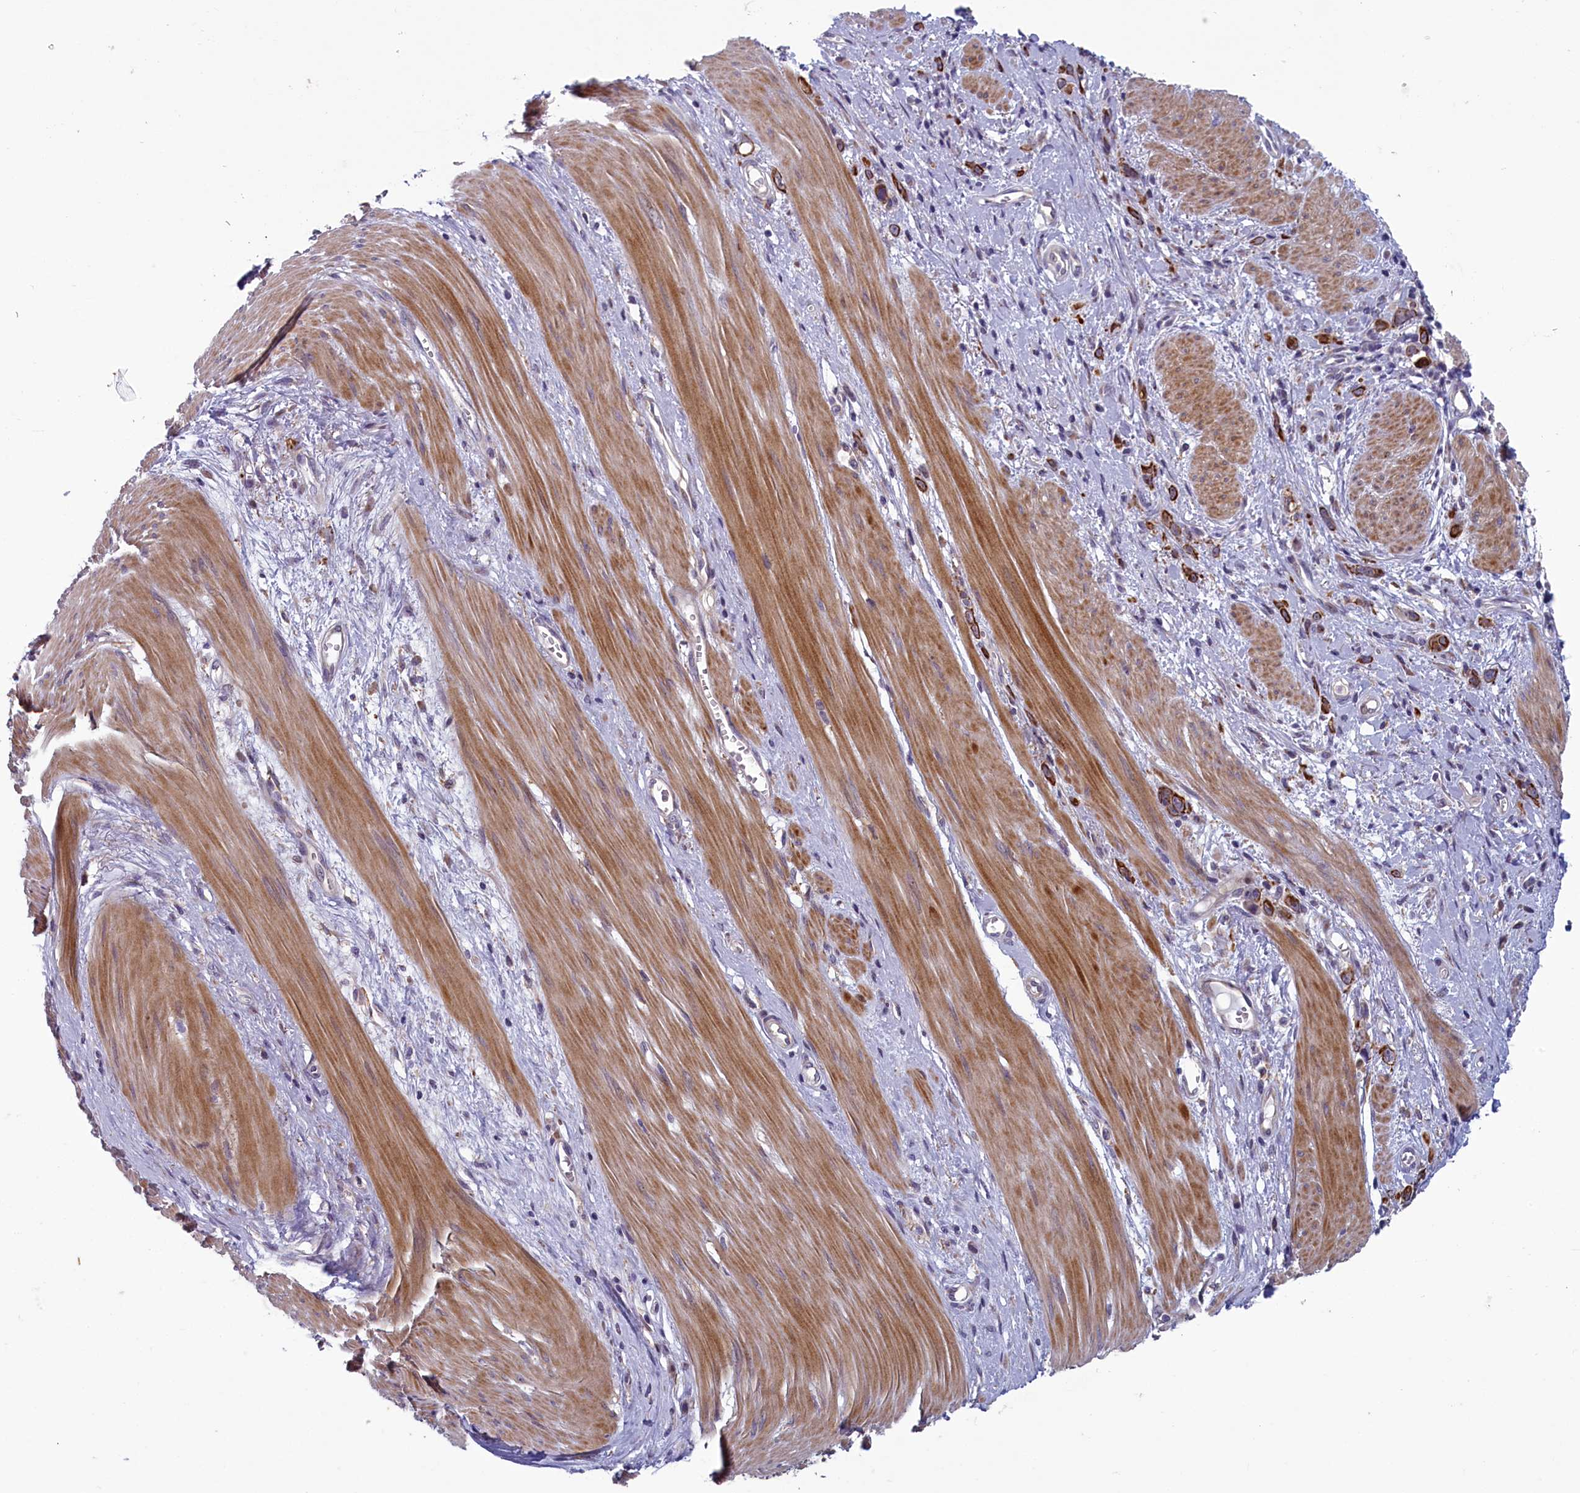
{"staining": {"intensity": "moderate", "quantity": ">75%", "location": "cytoplasmic/membranous"}, "tissue": "stomach cancer", "cell_type": "Tumor cells", "image_type": "cancer", "snomed": [{"axis": "morphology", "description": "Adenocarcinoma, NOS"}, {"axis": "topography", "description": "Stomach"}], "caption": "Immunohistochemistry (IHC) micrograph of neoplastic tissue: stomach cancer stained using immunohistochemistry (IHC) reveals medium levels of moderate protein expression localized specifically in the cytoplasmic/membranous of tumor cells, appearing as a cytoplasmic/membranous brown color.", "gene": "ANKRD39", "patient": {"sex": "female", "age": 76}}